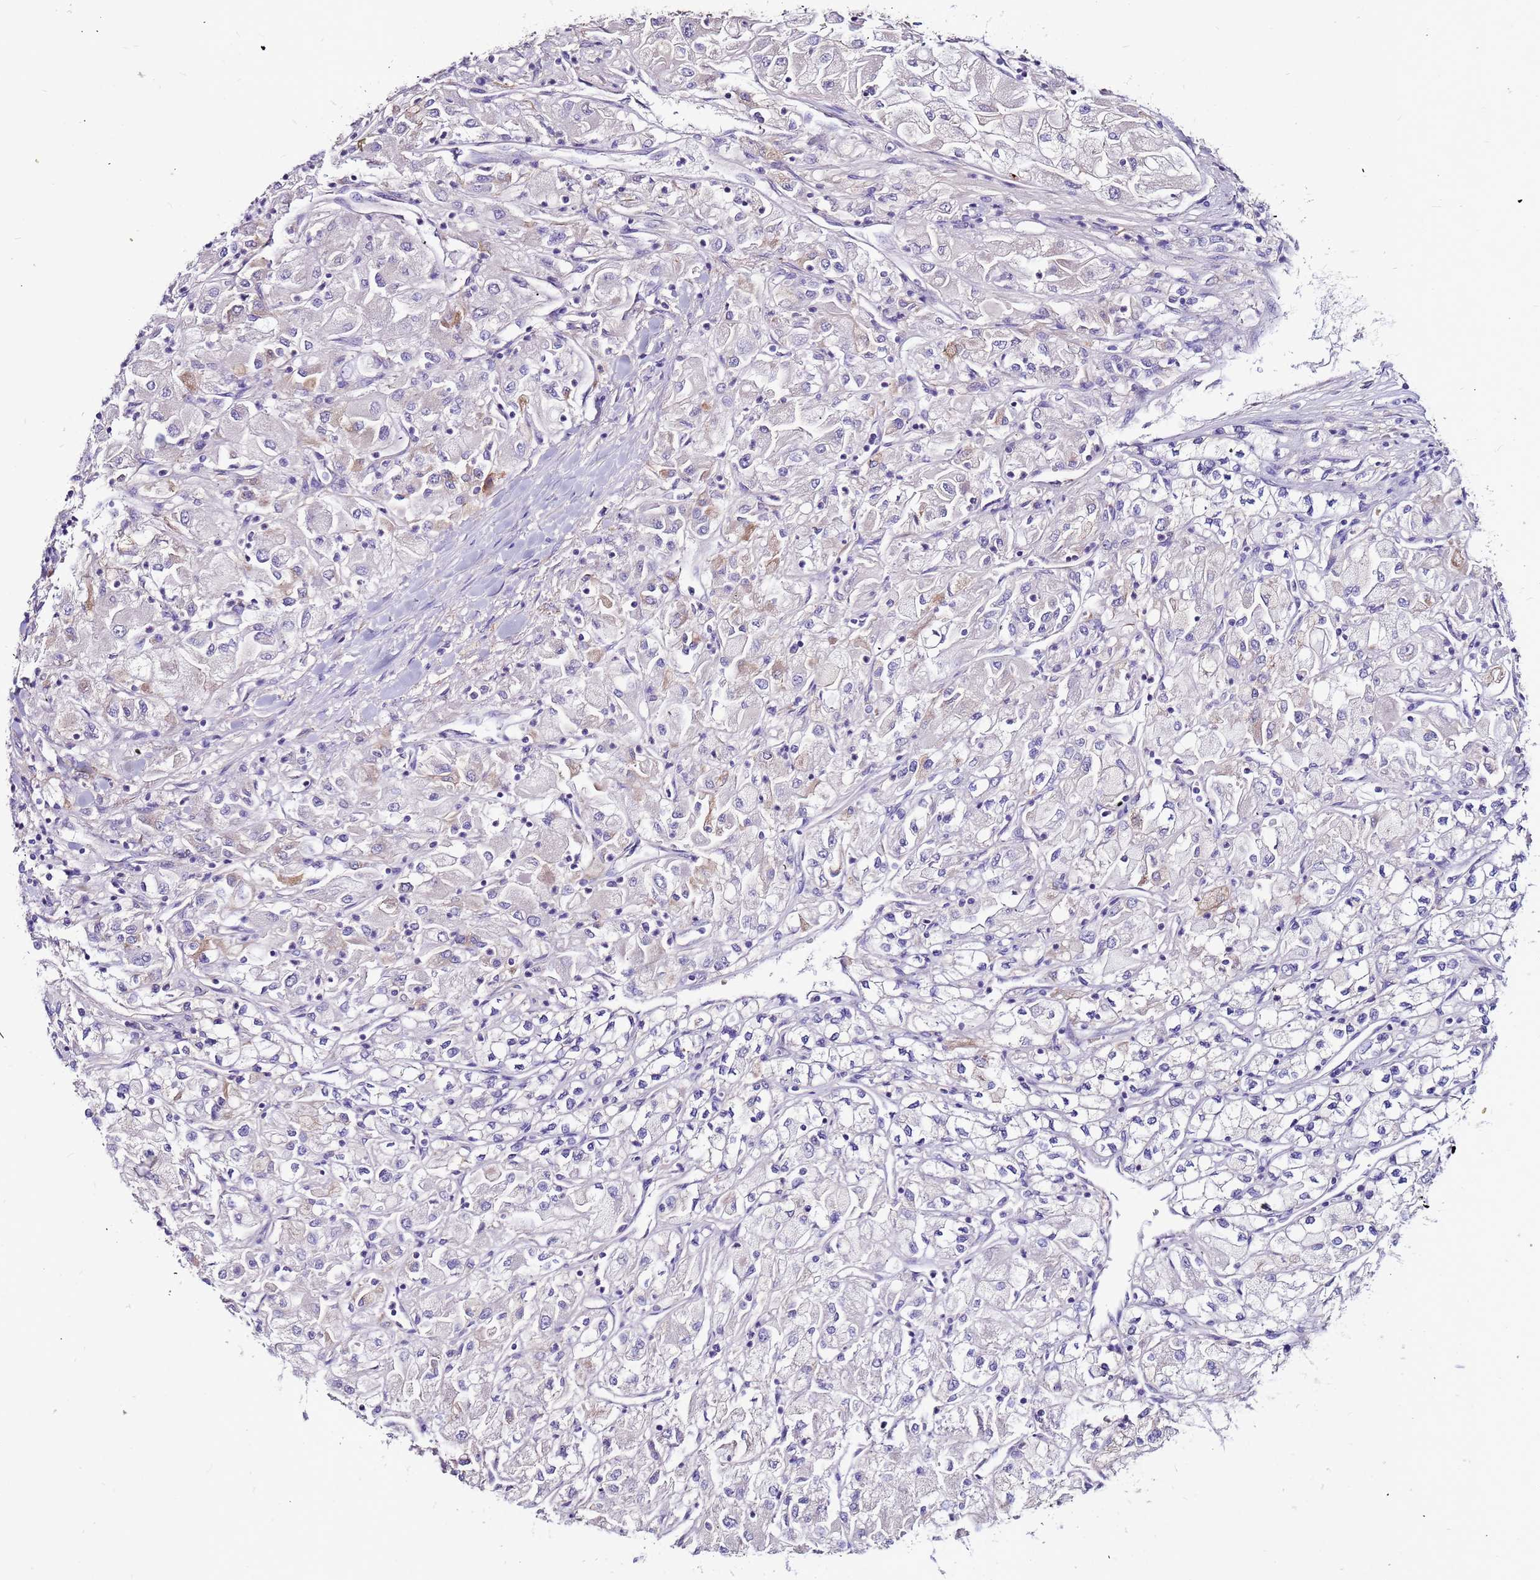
{"staining": {"intensity": "weak", "quantity": "<25%", "location": "cytoplasmic/membranous"}, "tissue": "renal cancer", "cell_type": "Tumor cells", "image_type": "cancer", "snomed": [{"axis": "morphology", "description": "Adenocarcinoma, NOS"}, {"axis": "topography", "description": "Kidney"}], "caption": "The image shows no significant expression in tumor cells of renal cancer. (DAB (3,3'-diaminobenzidine) immunohistochemistry (IHC) visualized using brightfield microscopy, high magnification).", "gene": "SLC44A3", "patient": {"sex": "male", "age": 80}}